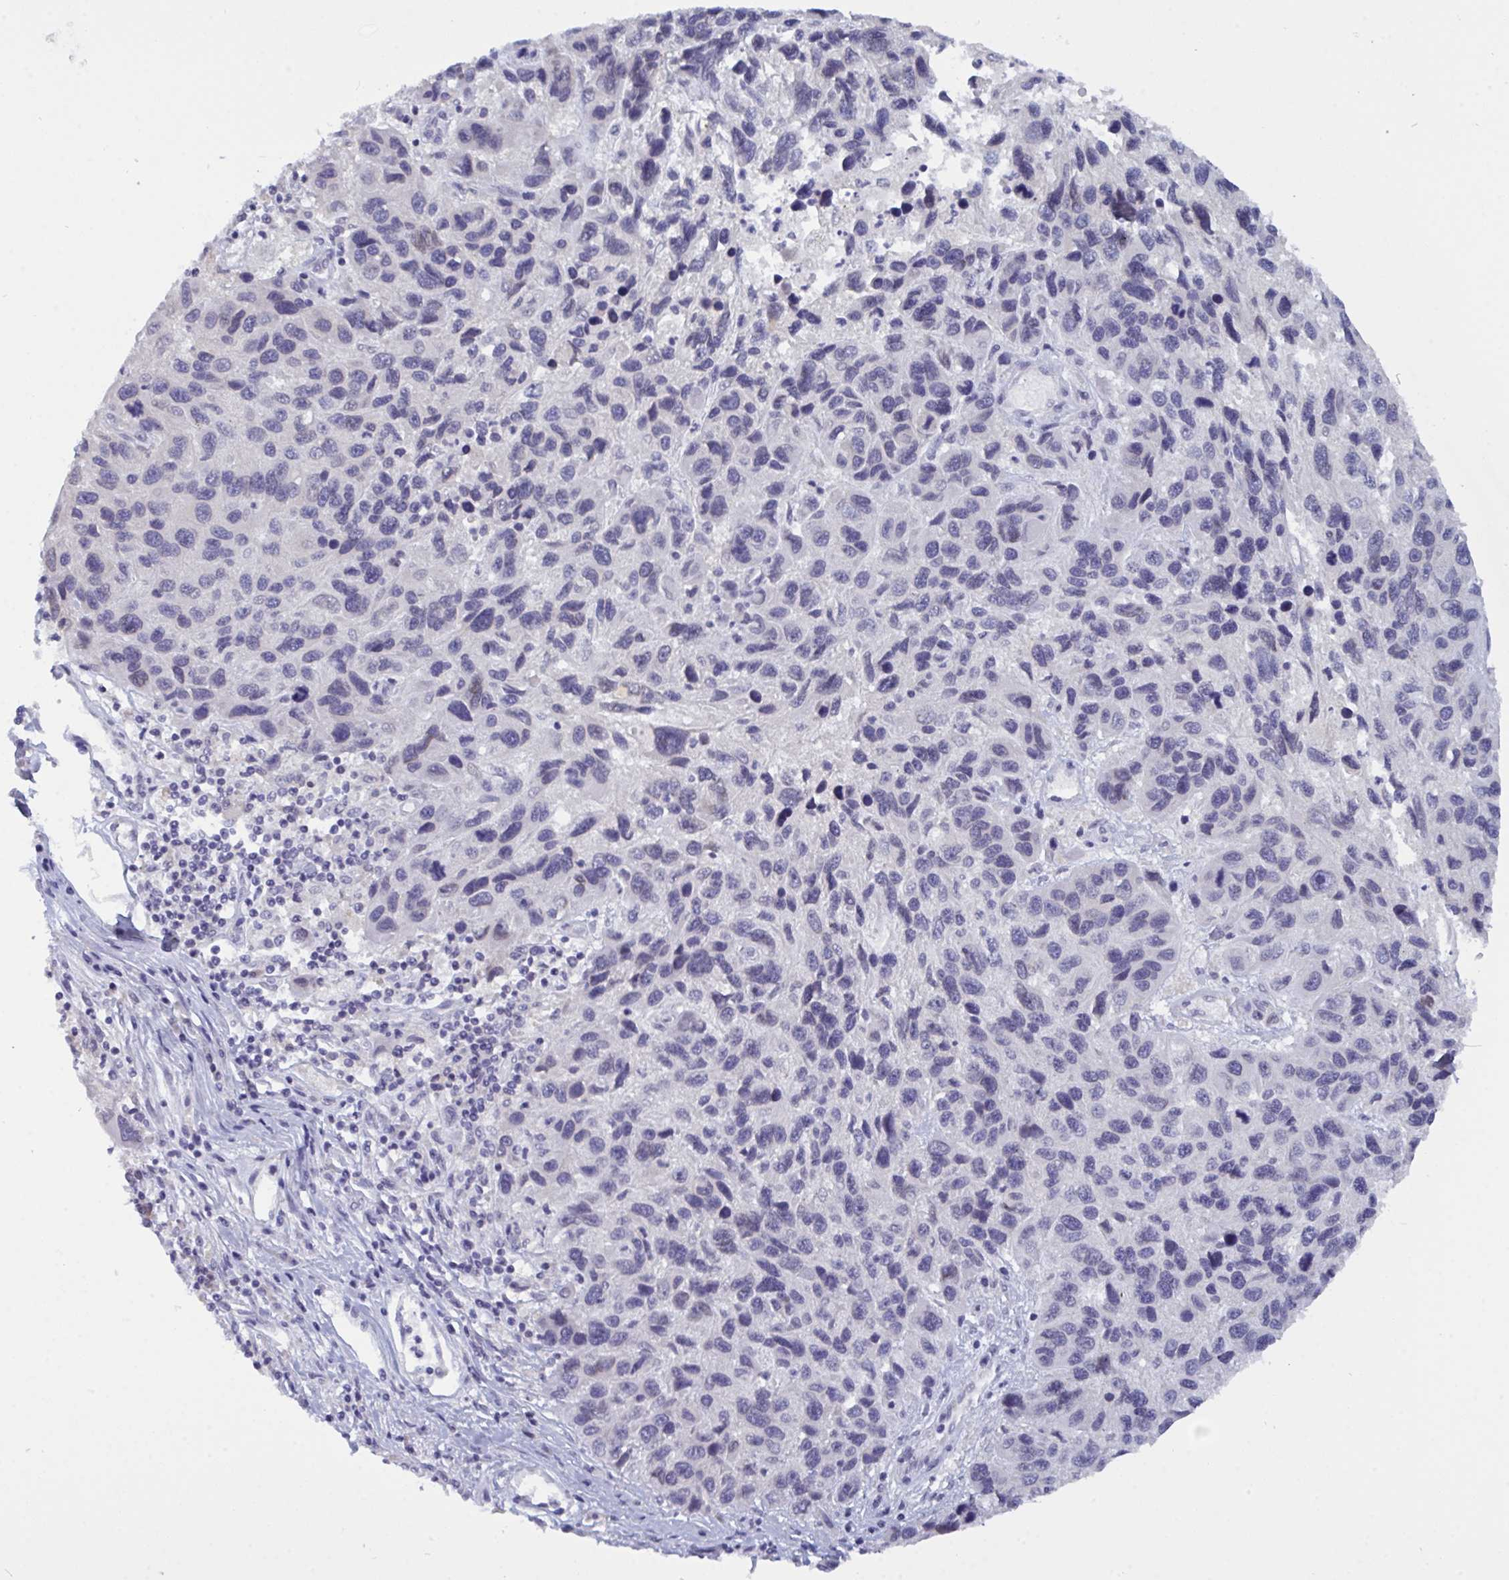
{"staining": {"intensity": "negative", "quantity": "none", "location": "none"}, "tissue": "melanoma", "cell_type": "Tumor cells", "image_type": "cancer", "snomed": [{"axis": "morphology", "description": "Malignant melanoma, NOS"}, {"axis": "topography", "description": "Skin"}], "caption": "The image shows no significant expression in tumor cells of melanoma. (Stains: DAB IHC with hematoxylin counter stain, Microscopy: brightfield microscopy at high magnification).", "gene": "SERPINB13", "patient": {"sex": "male", "age": 53}}